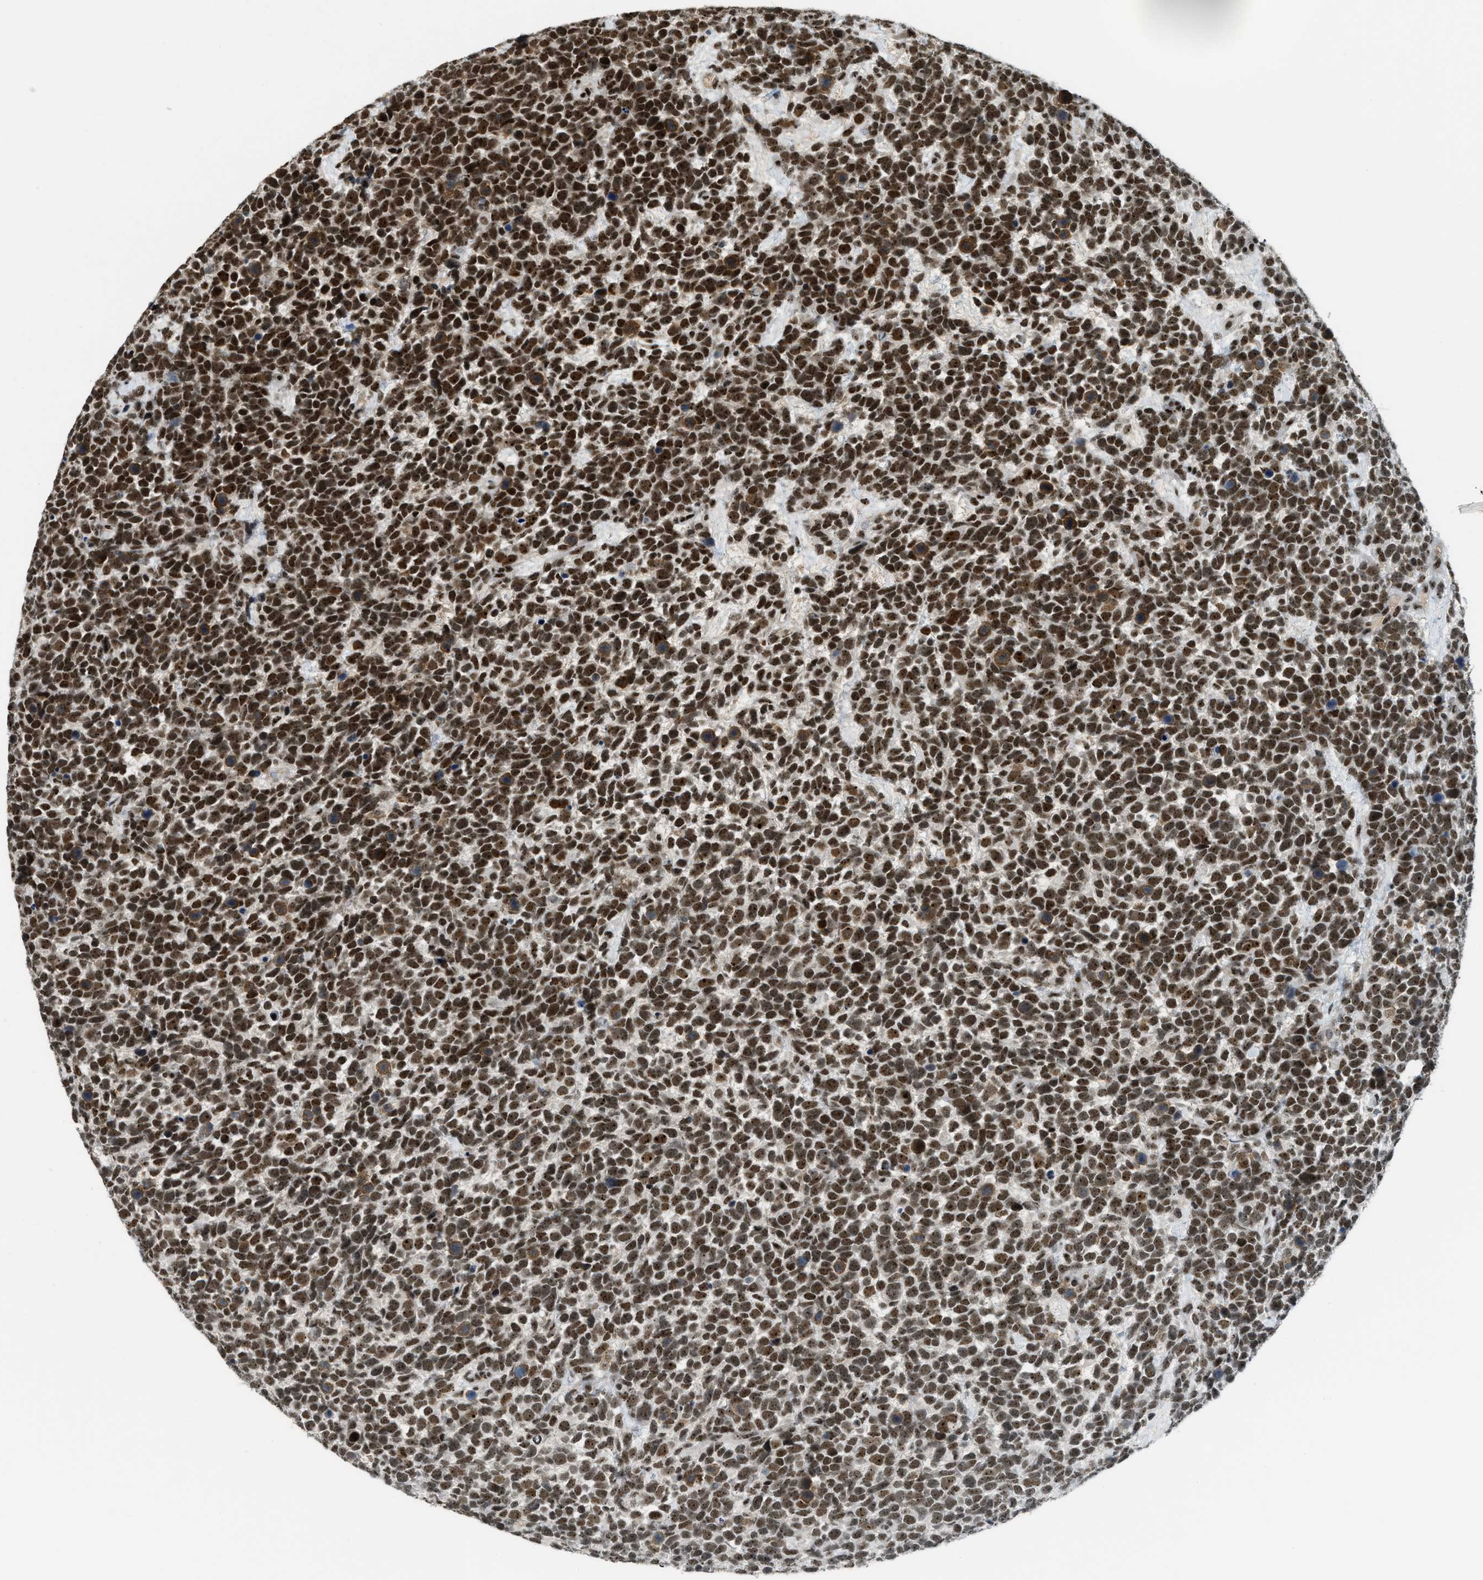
{"staining": {"intensity": "strong", "quantity": ">75%", "location": "nuclear"}, "tissue": "urothelial cancer", "cell_type": "Tumor cells", "image_type": "cancer", "snomed": [{"axis": "morphology", "description": "Urothelial carcinoma, High grade"}, {"axis": "topography", "description": "Urinary bladder"}], "caption": "Immunohistochemistry (IHC) photomicrograph of neoplastic tissue: human urothelial cancer stained using immunohistochemistry reveals high levels of strong protein expression localized specifically in the nuclear of tumor cells, appearing as a nuclear brown color.", "gene": "URB1", "patient": {"sex": "female", "age": 82}}